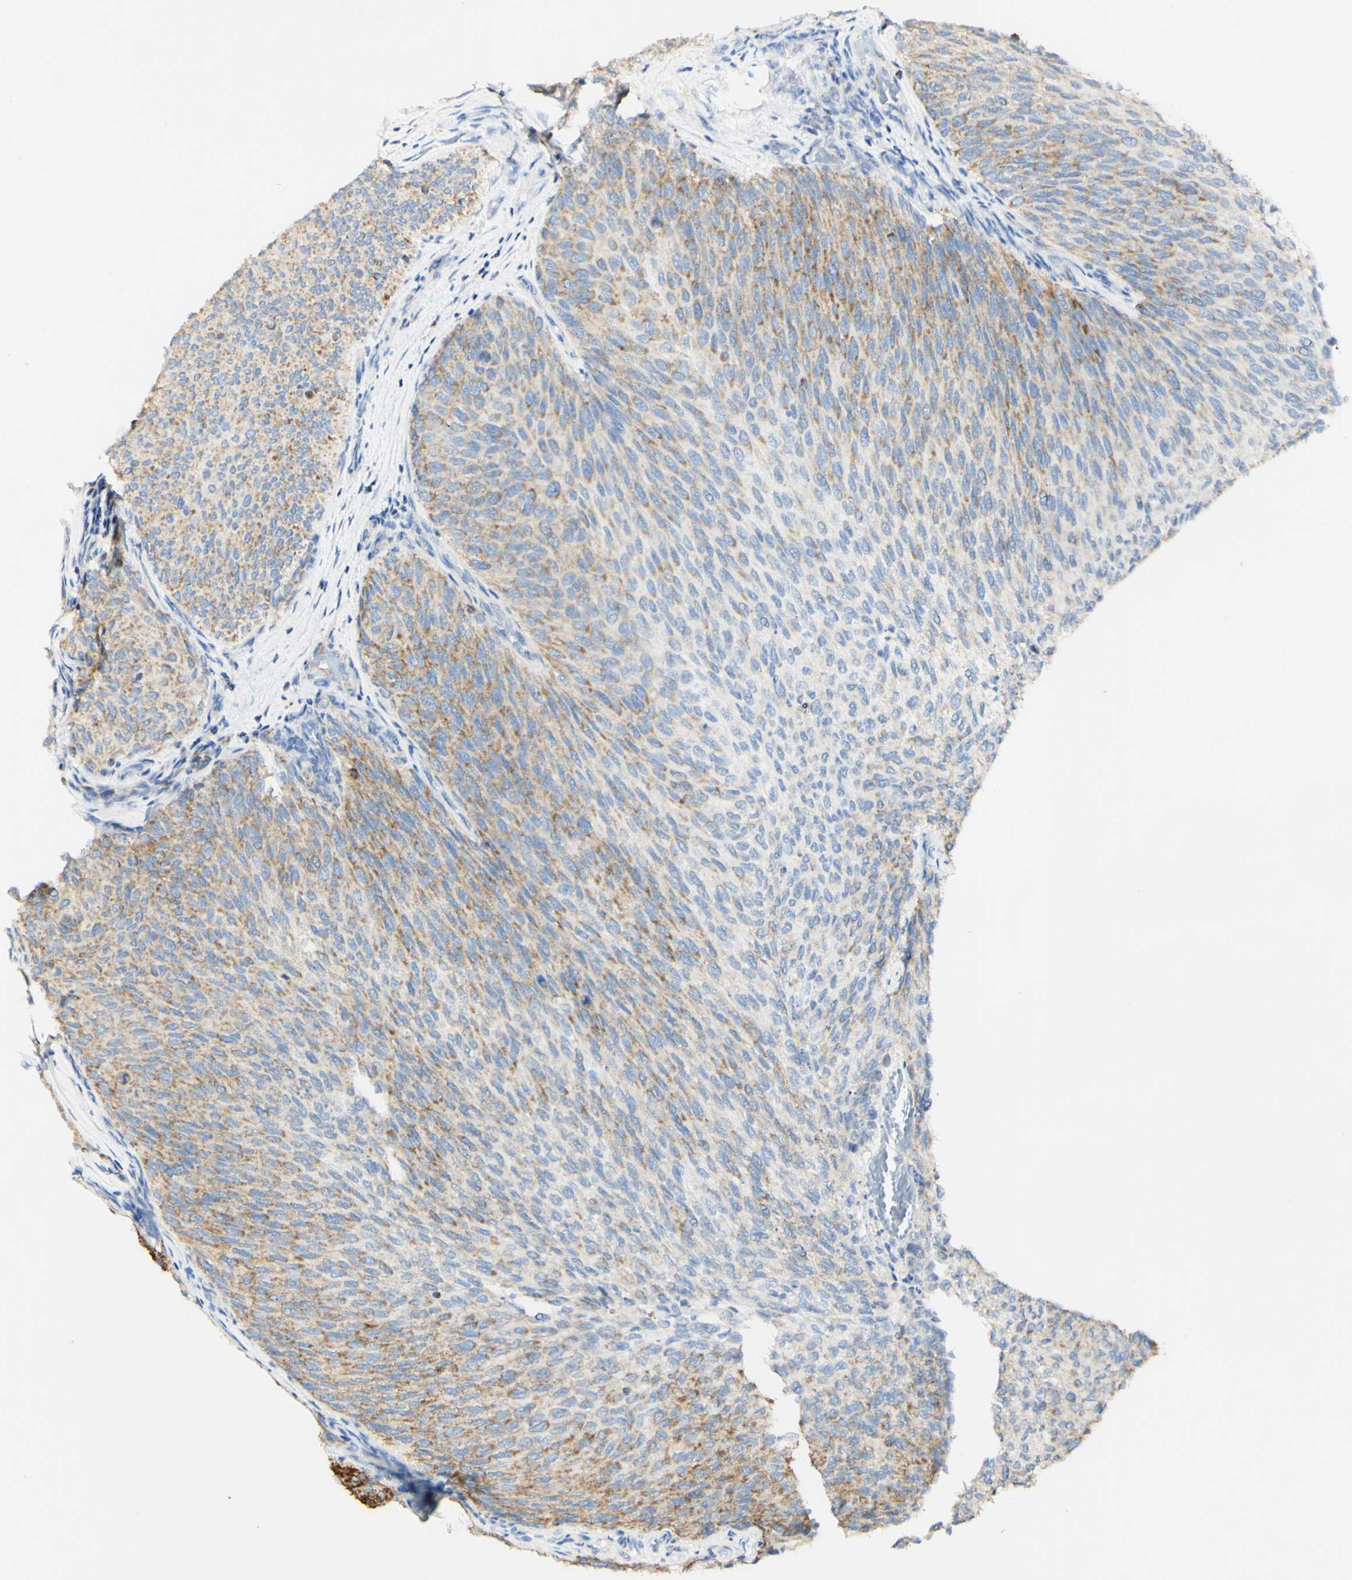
{"staining": {"intensity": "weak", "quantity": "<25%", "location": "cytoplasmic/membranous"}, "tissue": "urothelial cancer", "cell_type": "Tumor cells", "image_type": "cancer", "snomed": [{"axis": "morphology", "description": "Urothelial carcinoma, Low grade"}, {"axis": "topography", "description": "Urinary bladder"}], "caption": "Human urothelial carcinoma (low-grade) stained for a protein using immunohistochemistry reveals no staining in tumor cells.", "gene": "OXCT1", "patient": {"sex": "female", "age": 79}}